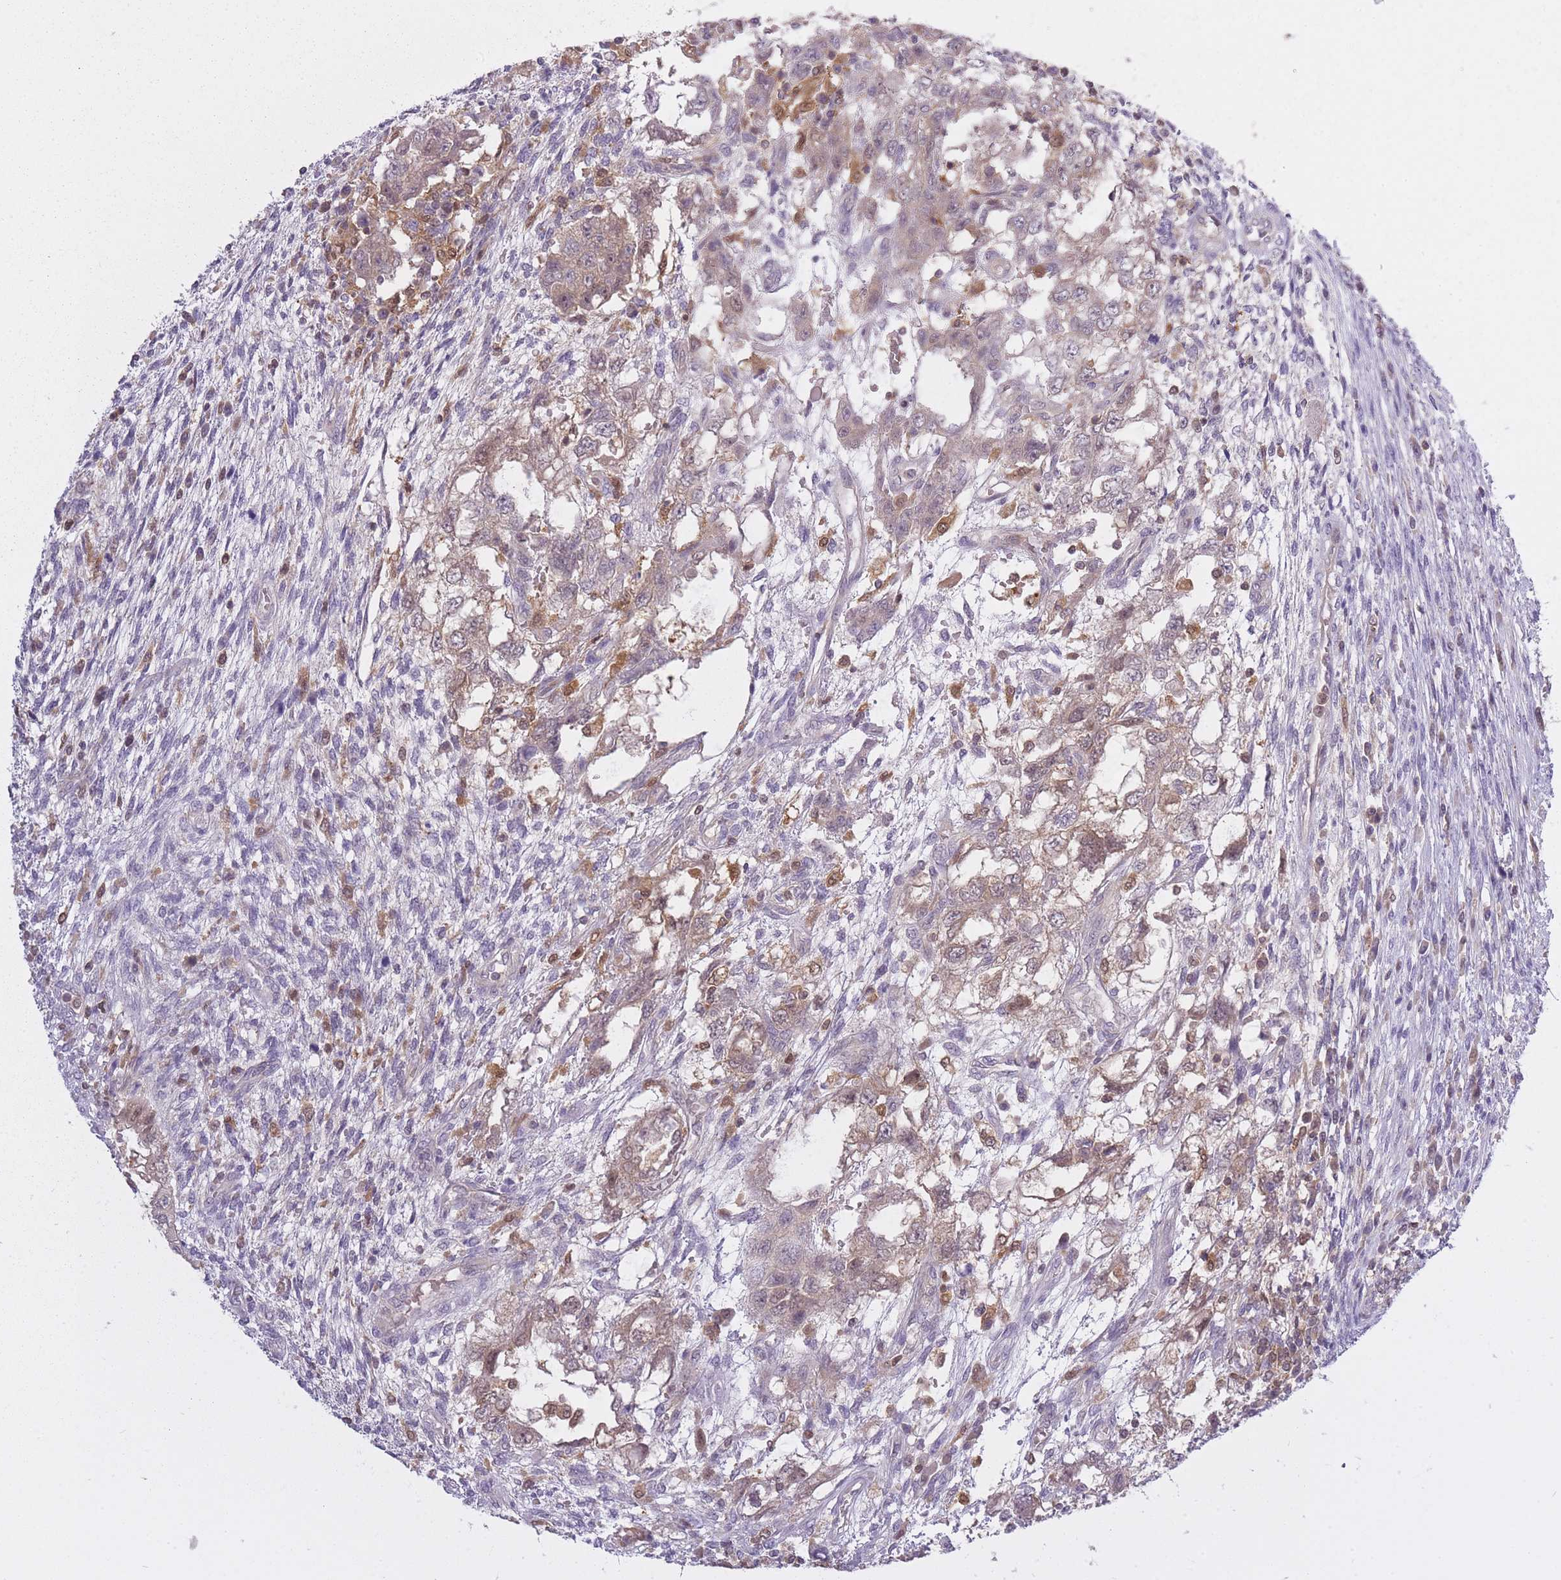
{"staining": {"intensity": "moderate", "quantity": "25%-75%", "location": "cytoplasmic/membranous,nuclear"}, "tissue": "testis cancer", "cell_type": "Tumor cells", "image_type": "cancer", "snomed": [{"axis": "morphology", "description": "Carcinoma, Embryonal, NOS"}, {"axis": "topography", "description": "Testis"}], "caption": "A brown stain labels moderate cytoplasmic/membranous and nuclear staining of a protein in human embryonal carcinoma (testis) tumor cells.", "gene": "CXorf38", "patient": {"sex": "male", "age": 26}}